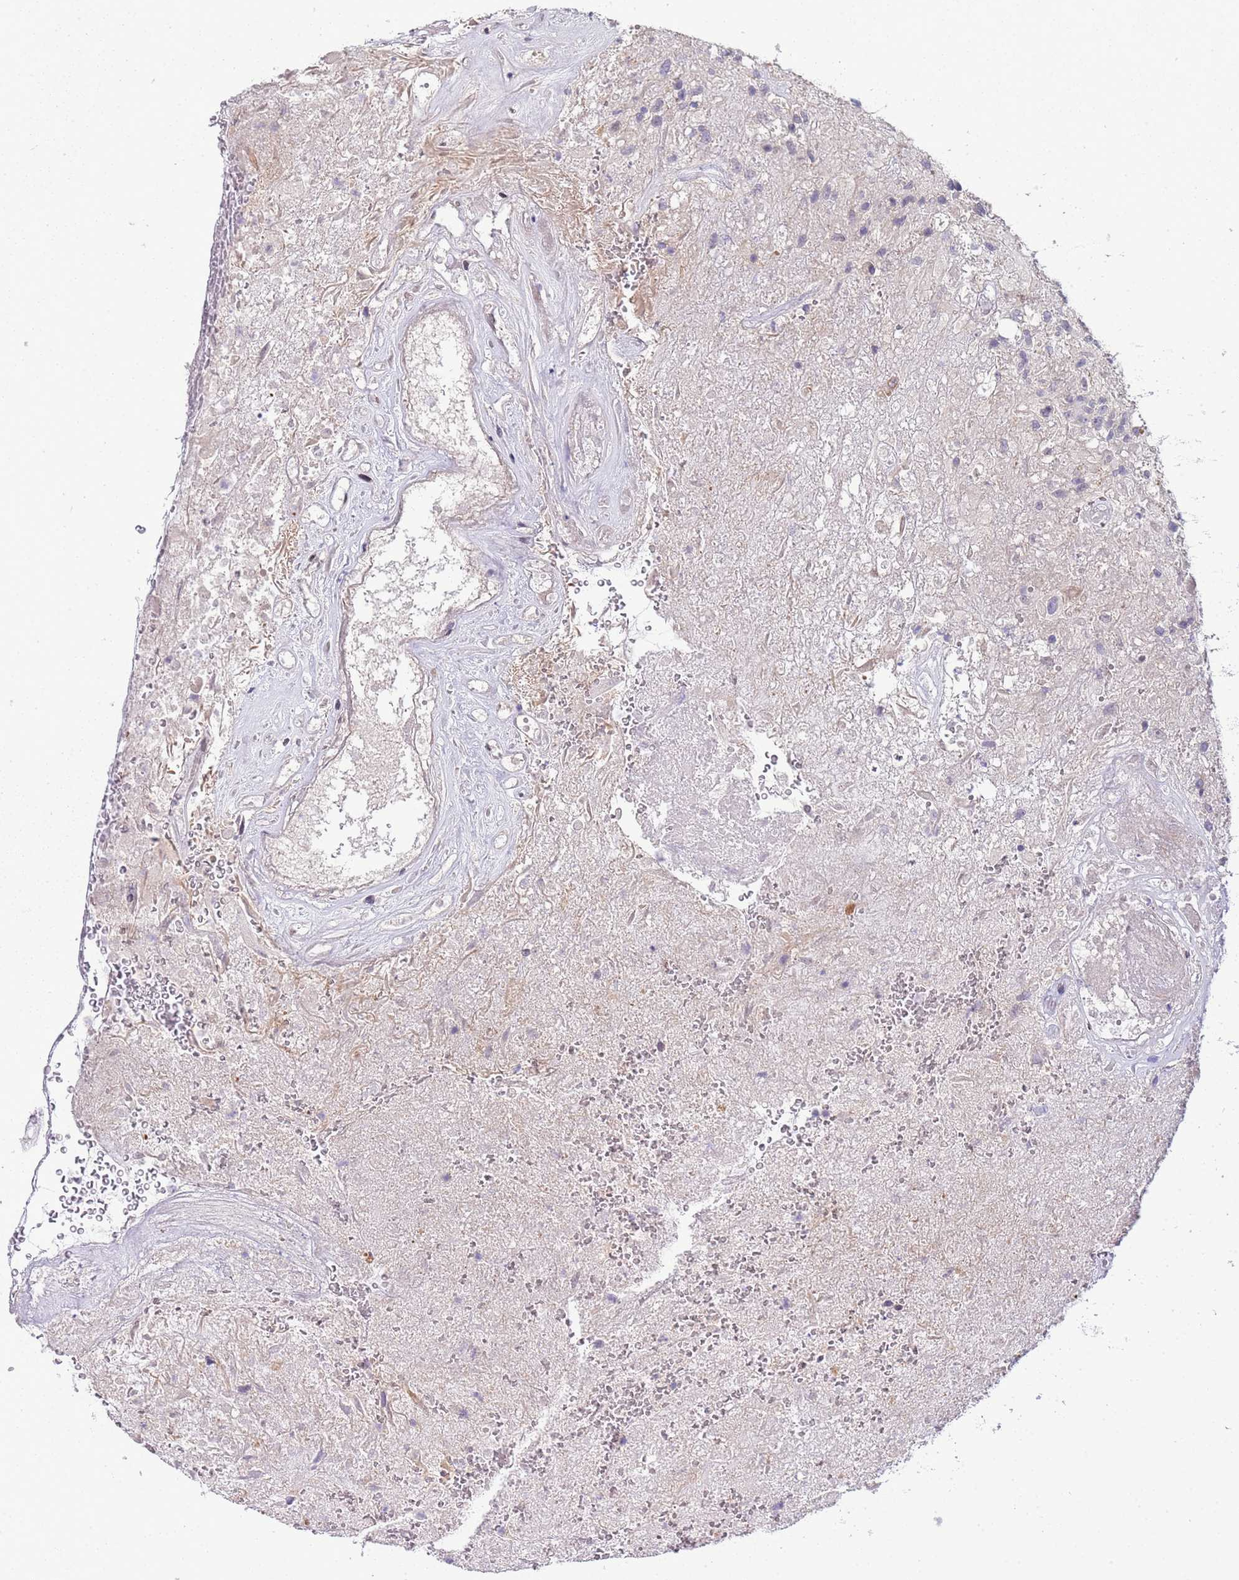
{"staining": {"intensity": "negative", "quantity": "none", "location": "none"}, "tissue": "glioma", "cell_type": "Tumor cells", "image_type": "cancer", "snomed": [{"axis": "morphology", "description": "Glioma, malignant, High grade"}, {"axis": "topography", "description": "Brain"}], "caption": "This is an immunohistochemistry image of human malignant glioma (high-grade). There is no positivity in tumor cells.", "gene": "TRMT10A", "patient": {"sex": "male", "age": 56}}